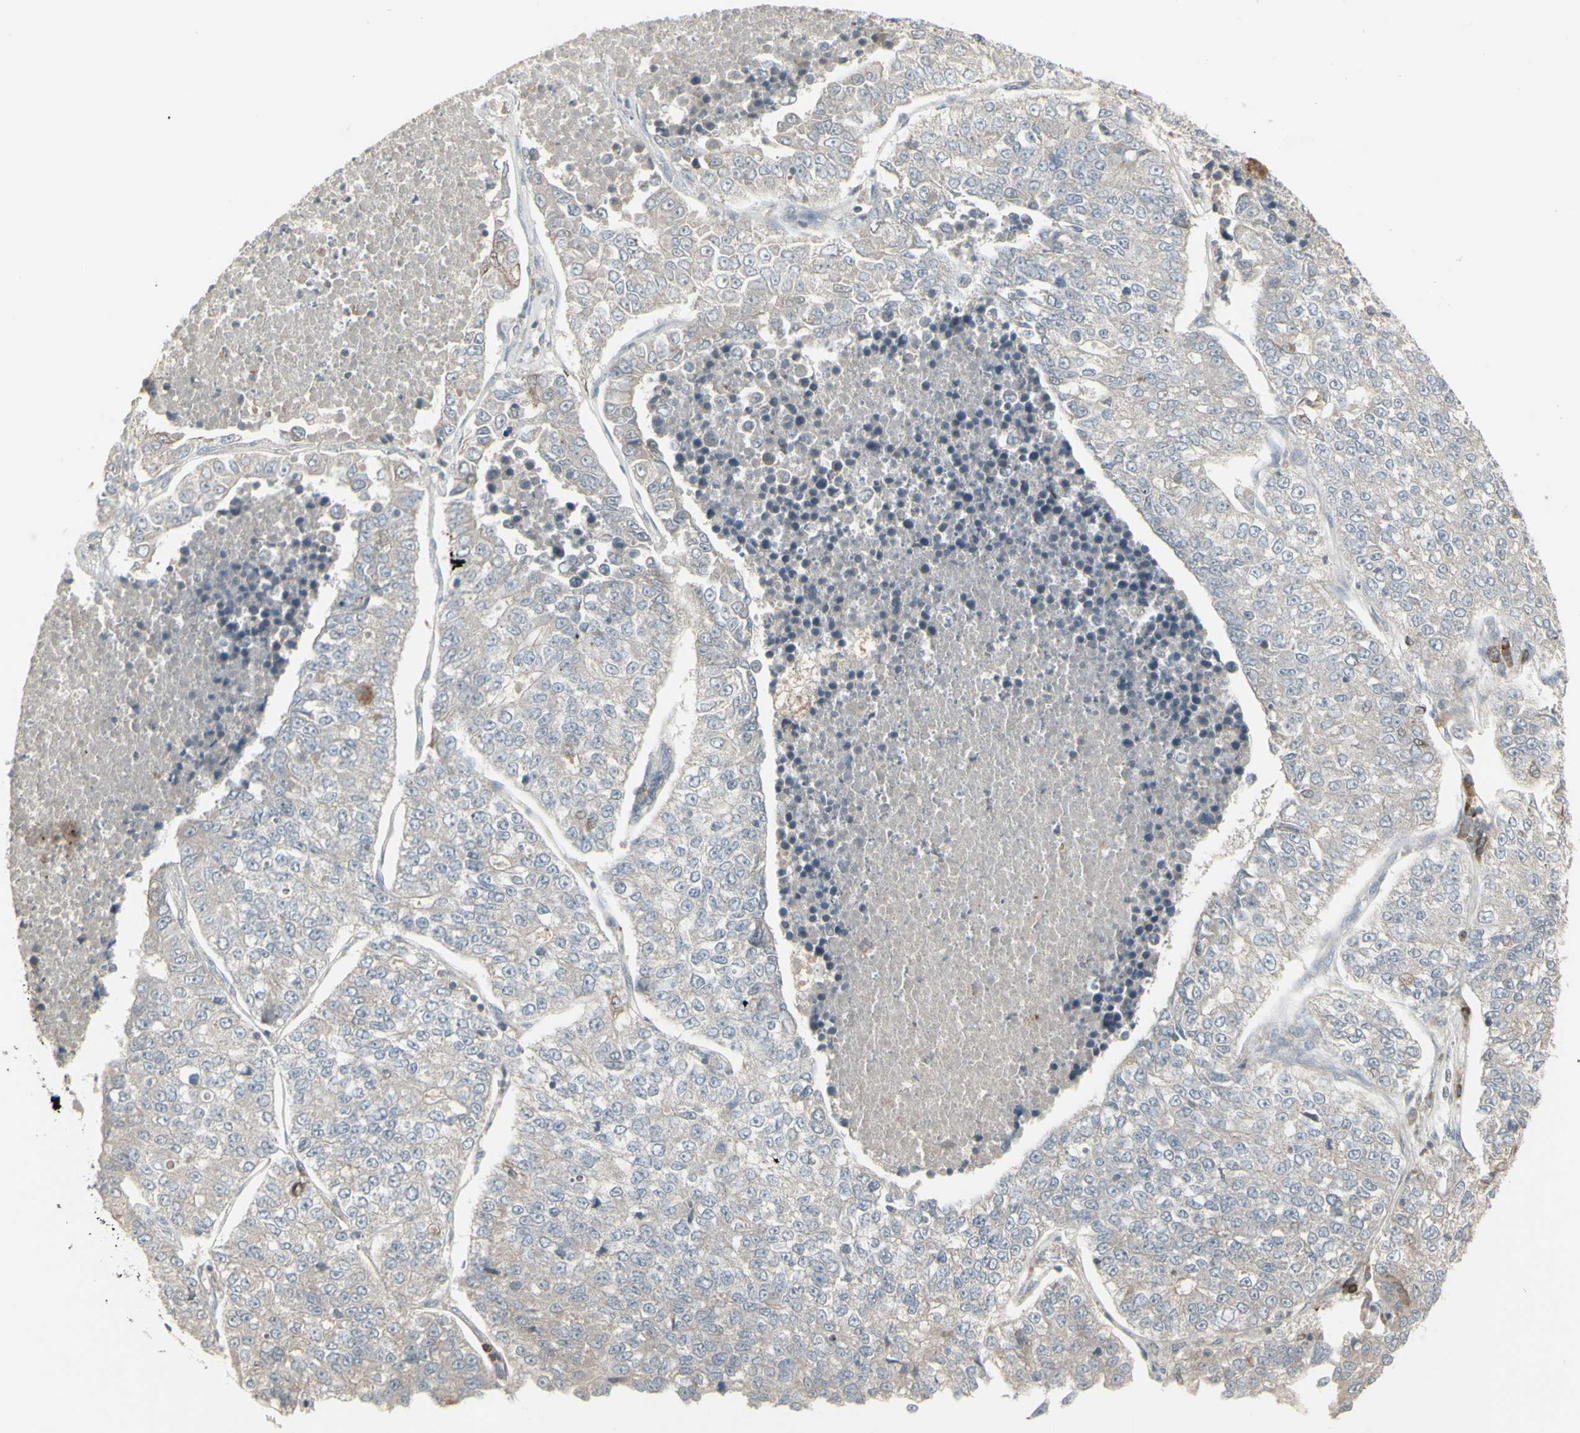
{"staining": {"intensity": "negative", "quantity": "none", "location": "none"}, "tissue": "lung cancer", "cell_type": "Tumor cells", "image_type": "cancer", "snomed": [{"axis": "morphology", "description": "Adenocarcinoma, NOS"}, {"axis": "topography", "description": "Lung"}], "caption": "Tumor cells show no significant protein expression in lung cancer.", "gene": "CSK", "patient": {"sex": "male", "age": 49}}